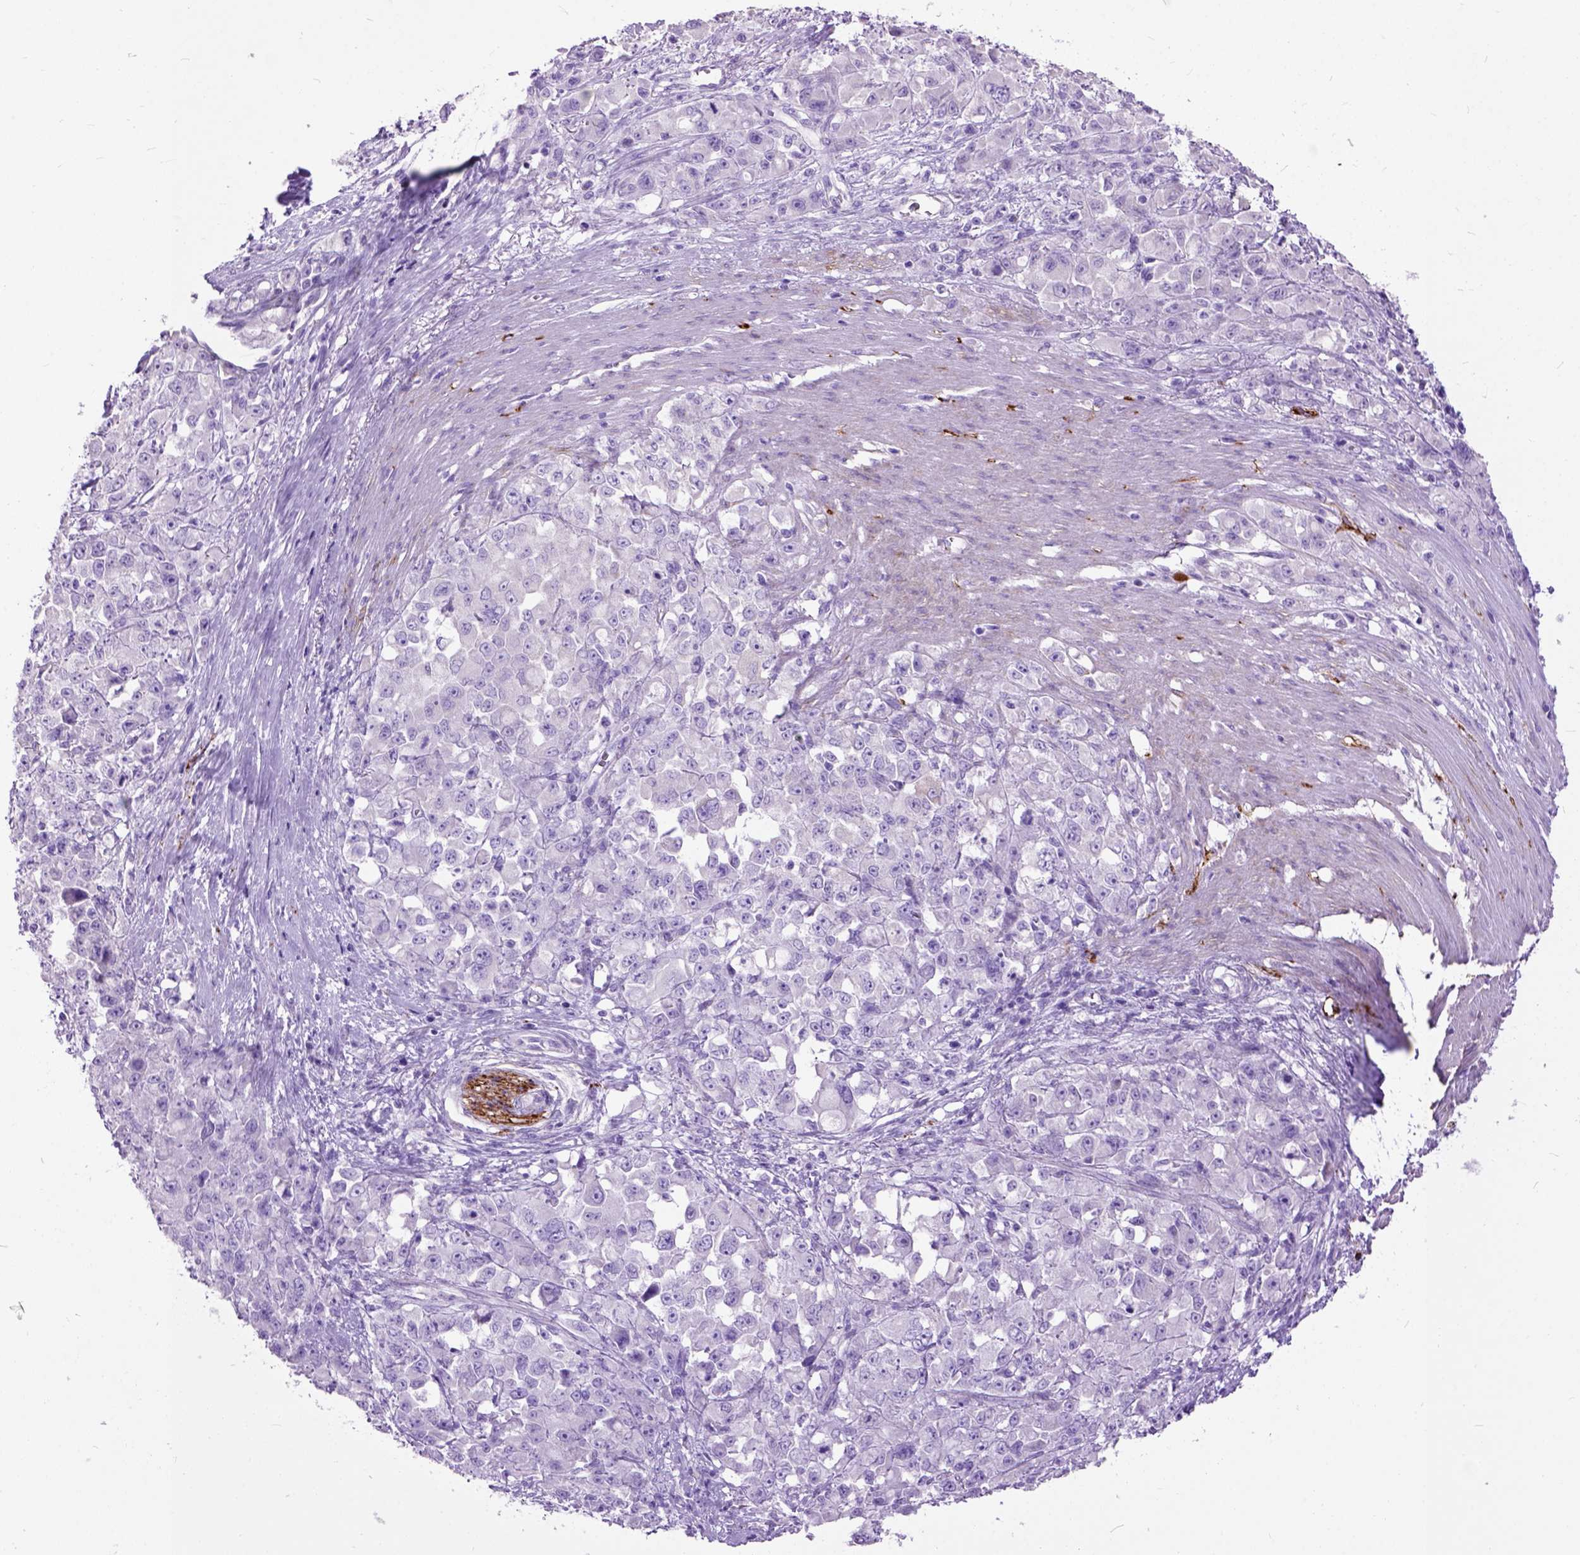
{"staining": {"intensity": "negative", "quantity": "none", "location": "none"}, "tissue": "stomach cancer", "cell_type": "Tumor cells", "image_type": "cancer", "snomed": [{"axis": "morphology", "description": "Adenocarcinoma, NOS"}, {"axis": "topography", "description": "Stomach"}], "caption": "Tumor cells are negative for brown protein staining in stomach adenocarcinoma.", "gene": "MAPT", "patient": {"sex": "female", "age": 76}}